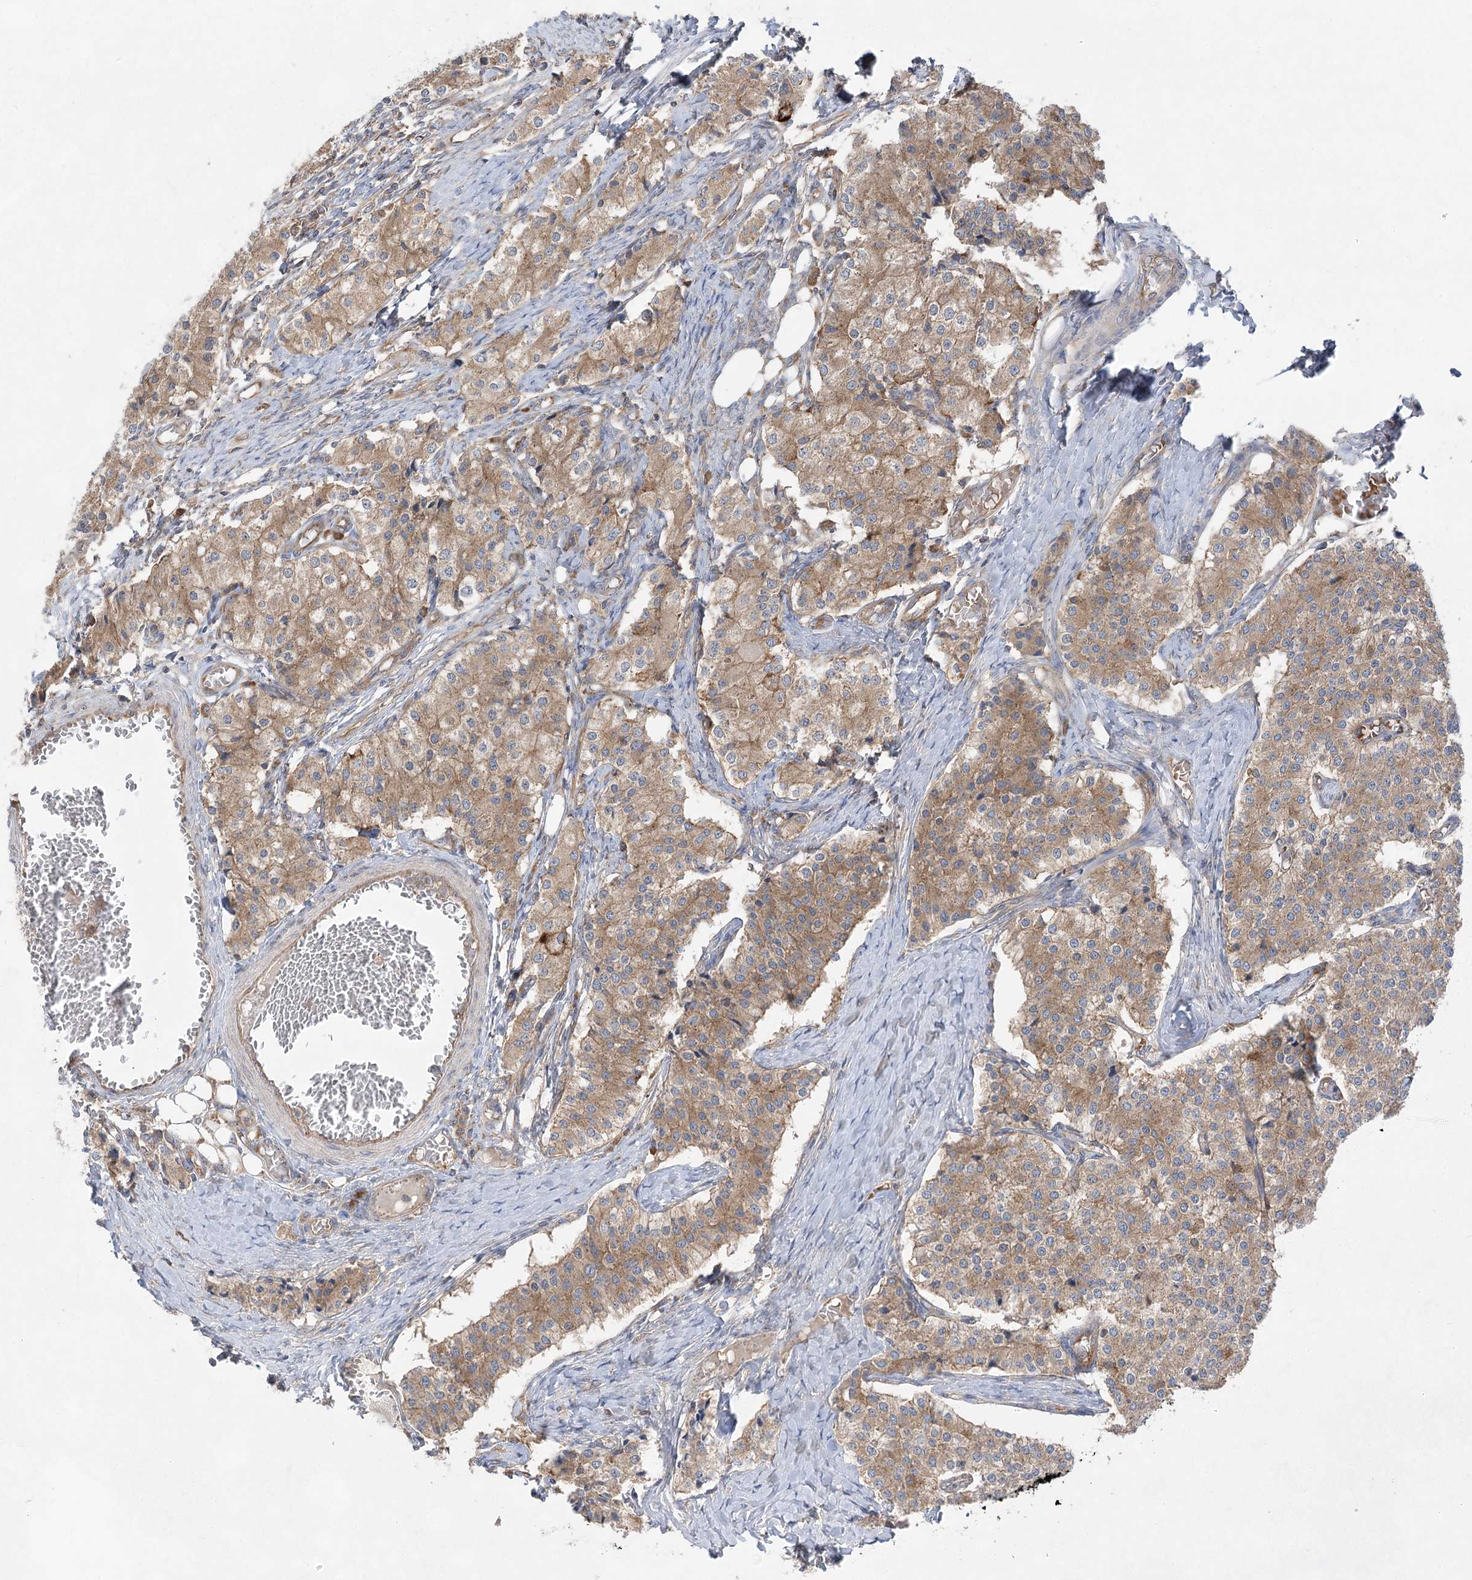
{"staining": {"intensity": "moderate", "quantity": ">75%", "location": "cytoplasmic/membranous"}, "tissue": "carcinoid", "cell_type": "Tumor cells", "image_type": "cancer", "snomed": [{"axis": "morphology", "description": "Carcinoid, malignant, NOS"}, {"axis": "topography", "description": "Colon"}], "caption": "Protein staining displays moderate cytoplasmic/membranous positivity in about >75% of tumor cells in malignant carcinoid.", "gene": "EIF3A", "patient": {"sex": "female", "age": 52}}